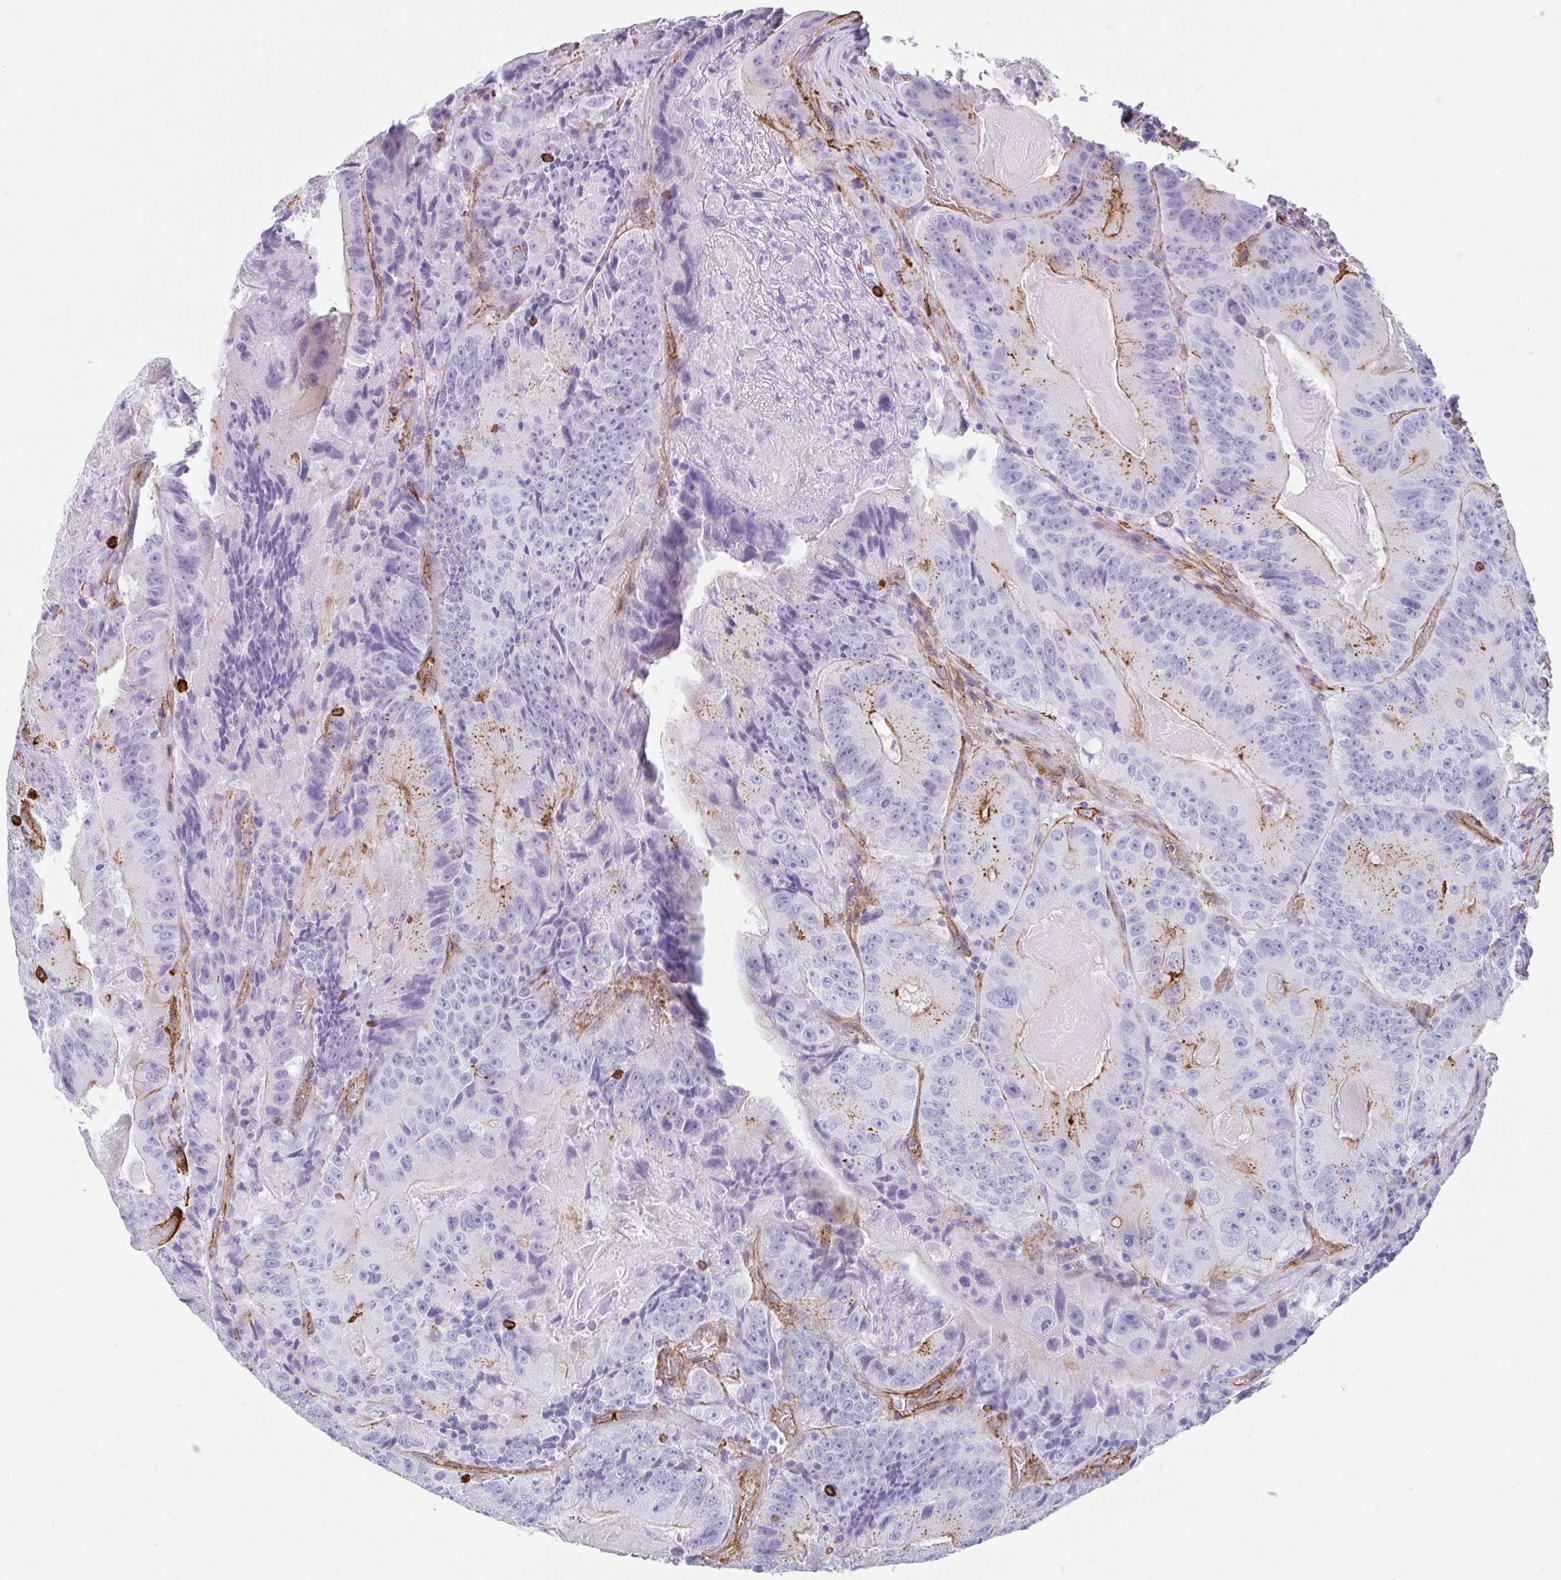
{"staining": {"intensity": "moderate", "quantity": "<25%", "location": "cytoplasmic/membranous"}, "tissue": "colorectal cancer", "cell_type": "Tumor cells", "image_type": "cancer", "snomed": [{"axis": "morphology", "description": "Adenocarcinoma, NOS"}, {"axis": "topography", "description": "Colon"}], "caption": "This micrograph exhibits IHC staining of human colorectal adenocarcinoma, with low moderate cytoplasmic/membranous expression in approximately <25% of tumor cells.", "gene": "DBN1", "patient": {"sex": "female", "age": 86}}